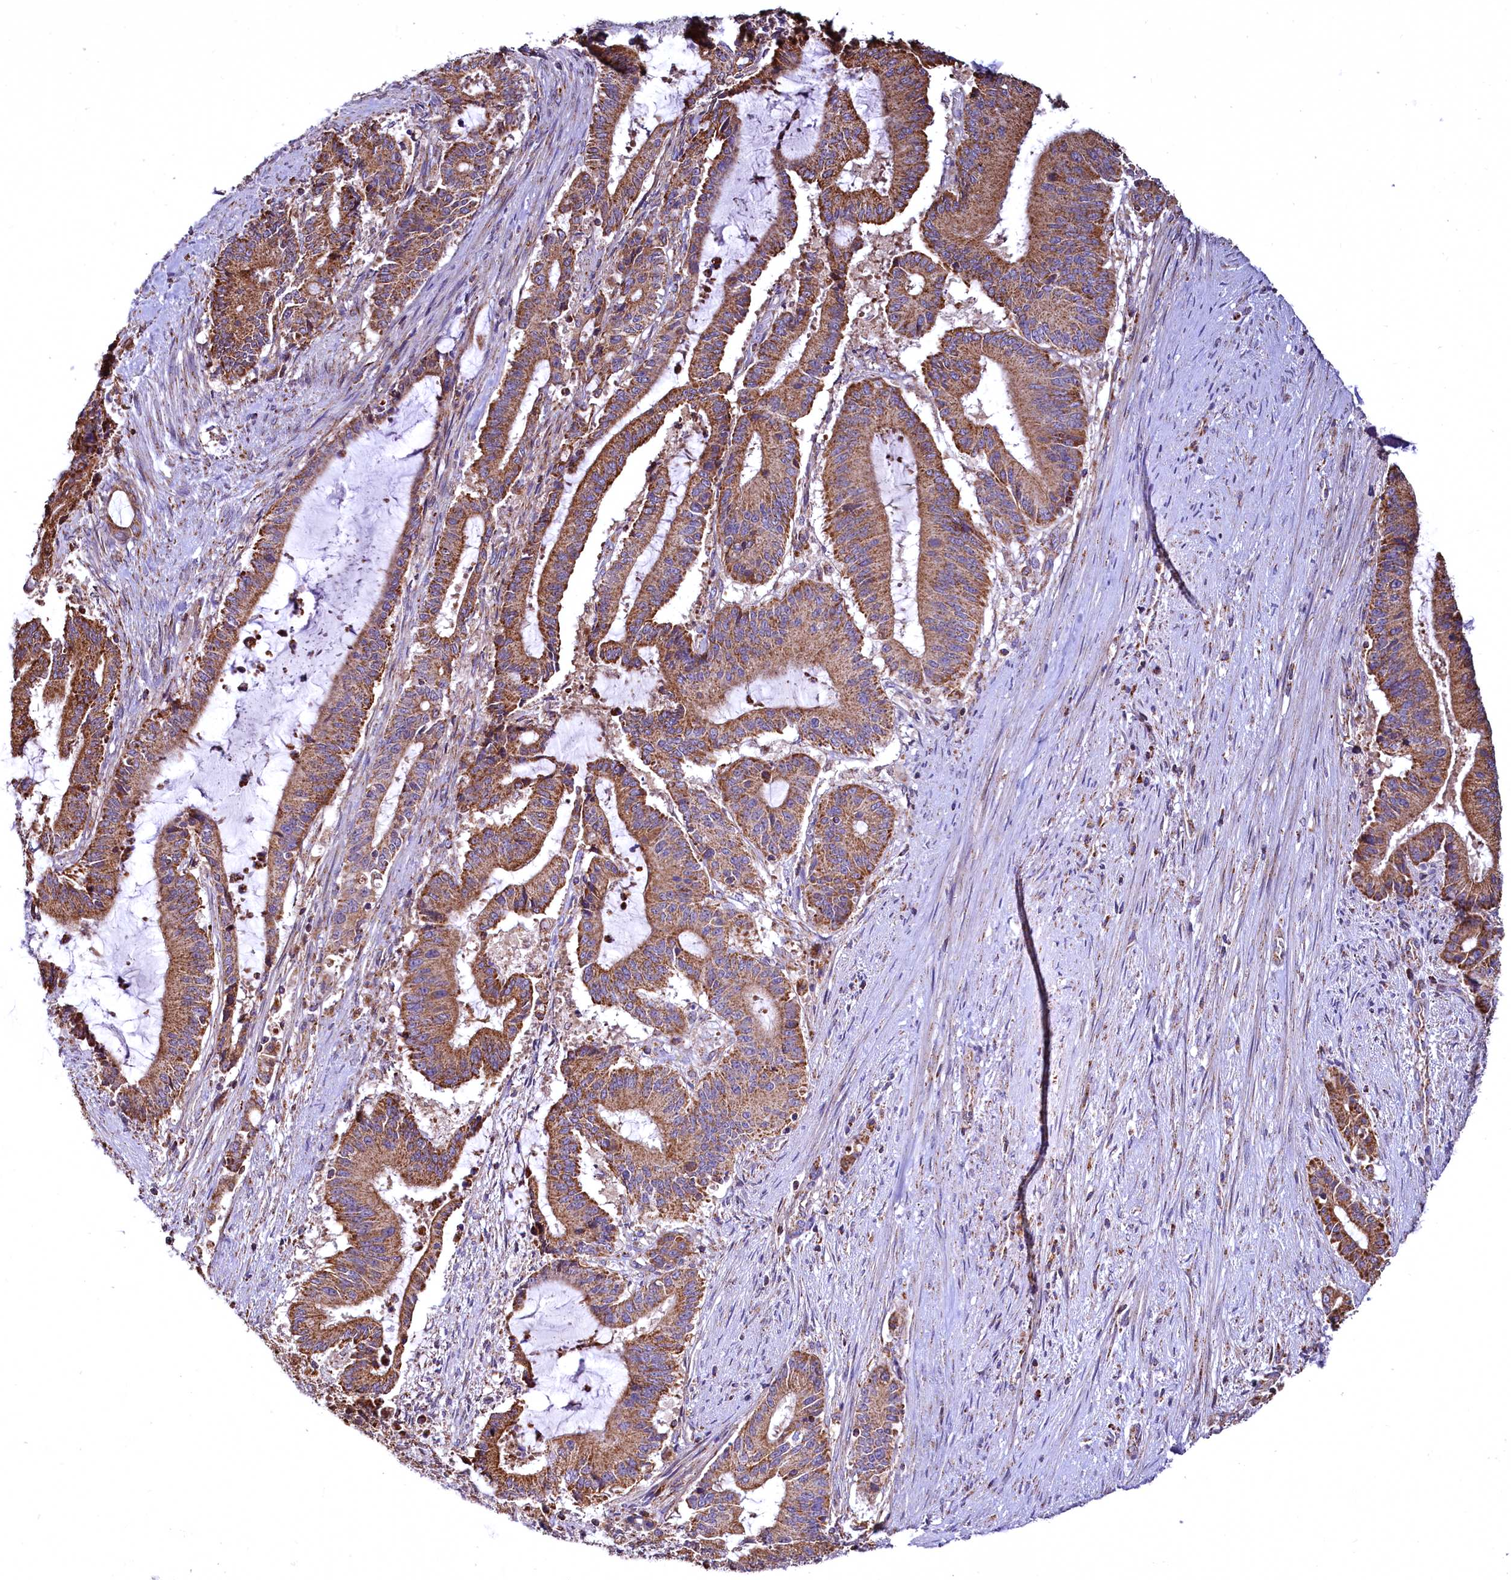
{"staining": {"intensity": "moderate", "quantity": ">75%", "location": "cytoplasmic/membranous"}, "tissue": "liver cancer", "cell_type": "Tumor cells", "image_type": "cancer", "snomed": [{"axis": "morphology", "description": "Normal tissue, NOS"}, {"axis": "morphology", "description": "Cholangiocarcinoma"}, {"axis": "topography", "description": "Liver"}, {"axis": "topography", "description": "Peripheral nerve tissue"}], "caption": "A histopathology image of human liver cancer stained for a protein demonstrates moderate cytoplasmic/membranous brown staining in tumor cells. (DAB (3,3'-diaminobenzidine) = brown stain, brightfield microscopy at high magnification).", "gene": "NUDT15", "patient": {"sex": "female", "age": 73}}